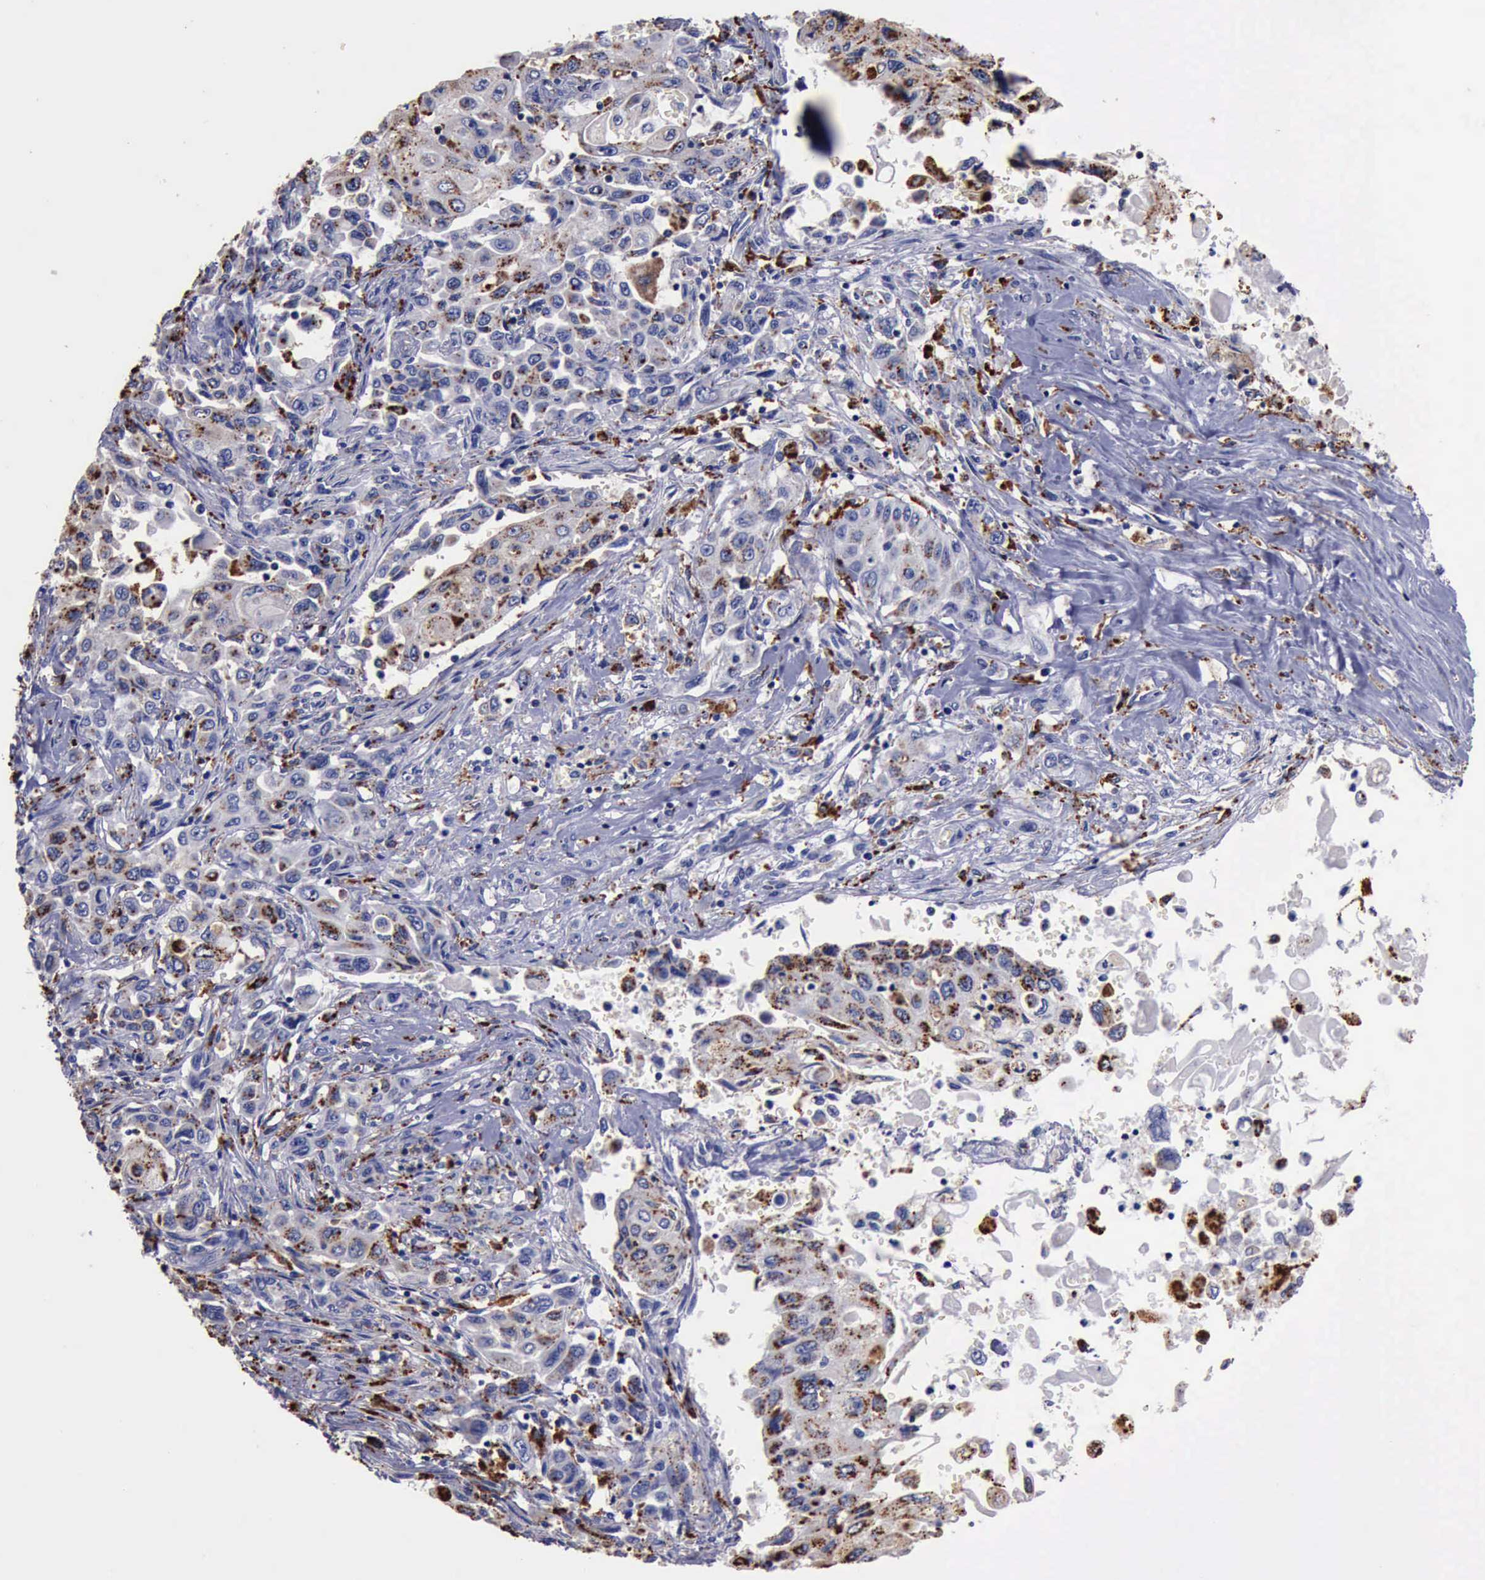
{"staining": {"intensity": "moderate", "quantity": "25%-75%", "location": "cytoplasmic/membranous"}, "tissue": "pancreatic cancer", "cell_type": "Tumor cells", "image_type": "cancer", "snomed": [{"axis": "morphology", "description": "Adenocarcinoma, NOS"}, {"axis": "topography", "description": "Pancreas"}], "caption": "Human pancreatic cancer (adenocarcinoma) stained with a brown dye demonstrates moderate cytoplasmic/membranous positive positivity in about 25%-75% of tumor cells.", "gene": "CTSD", "patient": {"sex": "male", "age": 70}}